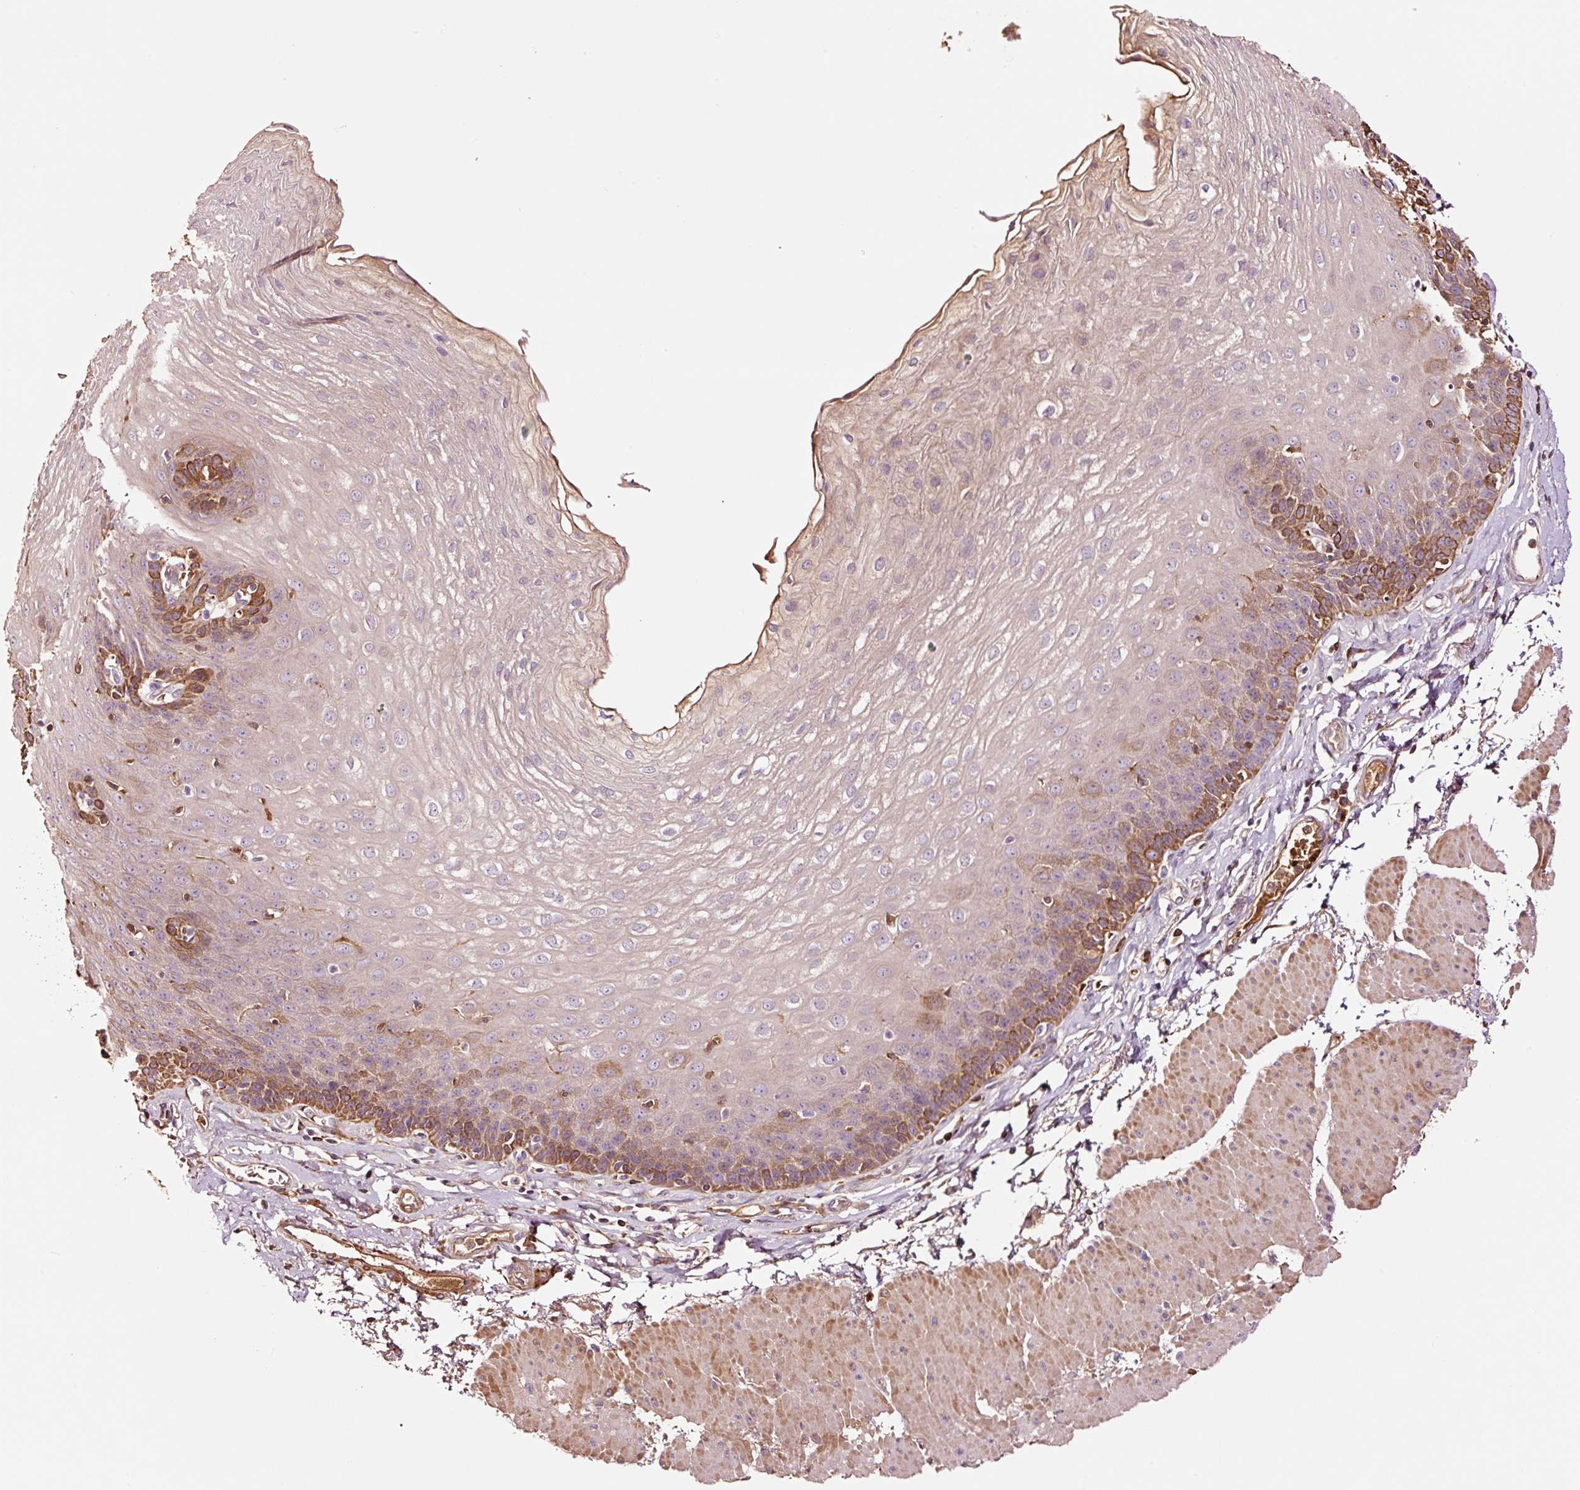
{"staining": {"intensity": "moderate", "quantity": "25%-75%", "location": "cytoplasmic/membranous"}, "tissue": "esophagus", "cell_type": "Squamous epithelial cells", "image_type": "normal", "snomed": [{"axis": "morphology", "description": "Normal tissue, NOS"}, {"axis": "topography", "description": "Esophagus"}], "caption": "Benign esophagus shows moderate cytoplasmic/membranous expression in approximately 25%-75% of squamous epithelial cells, visualized by immunohistochemistry.", "gene": "PGLYRP2", "patient": {"sex": "female", "age": 81}}